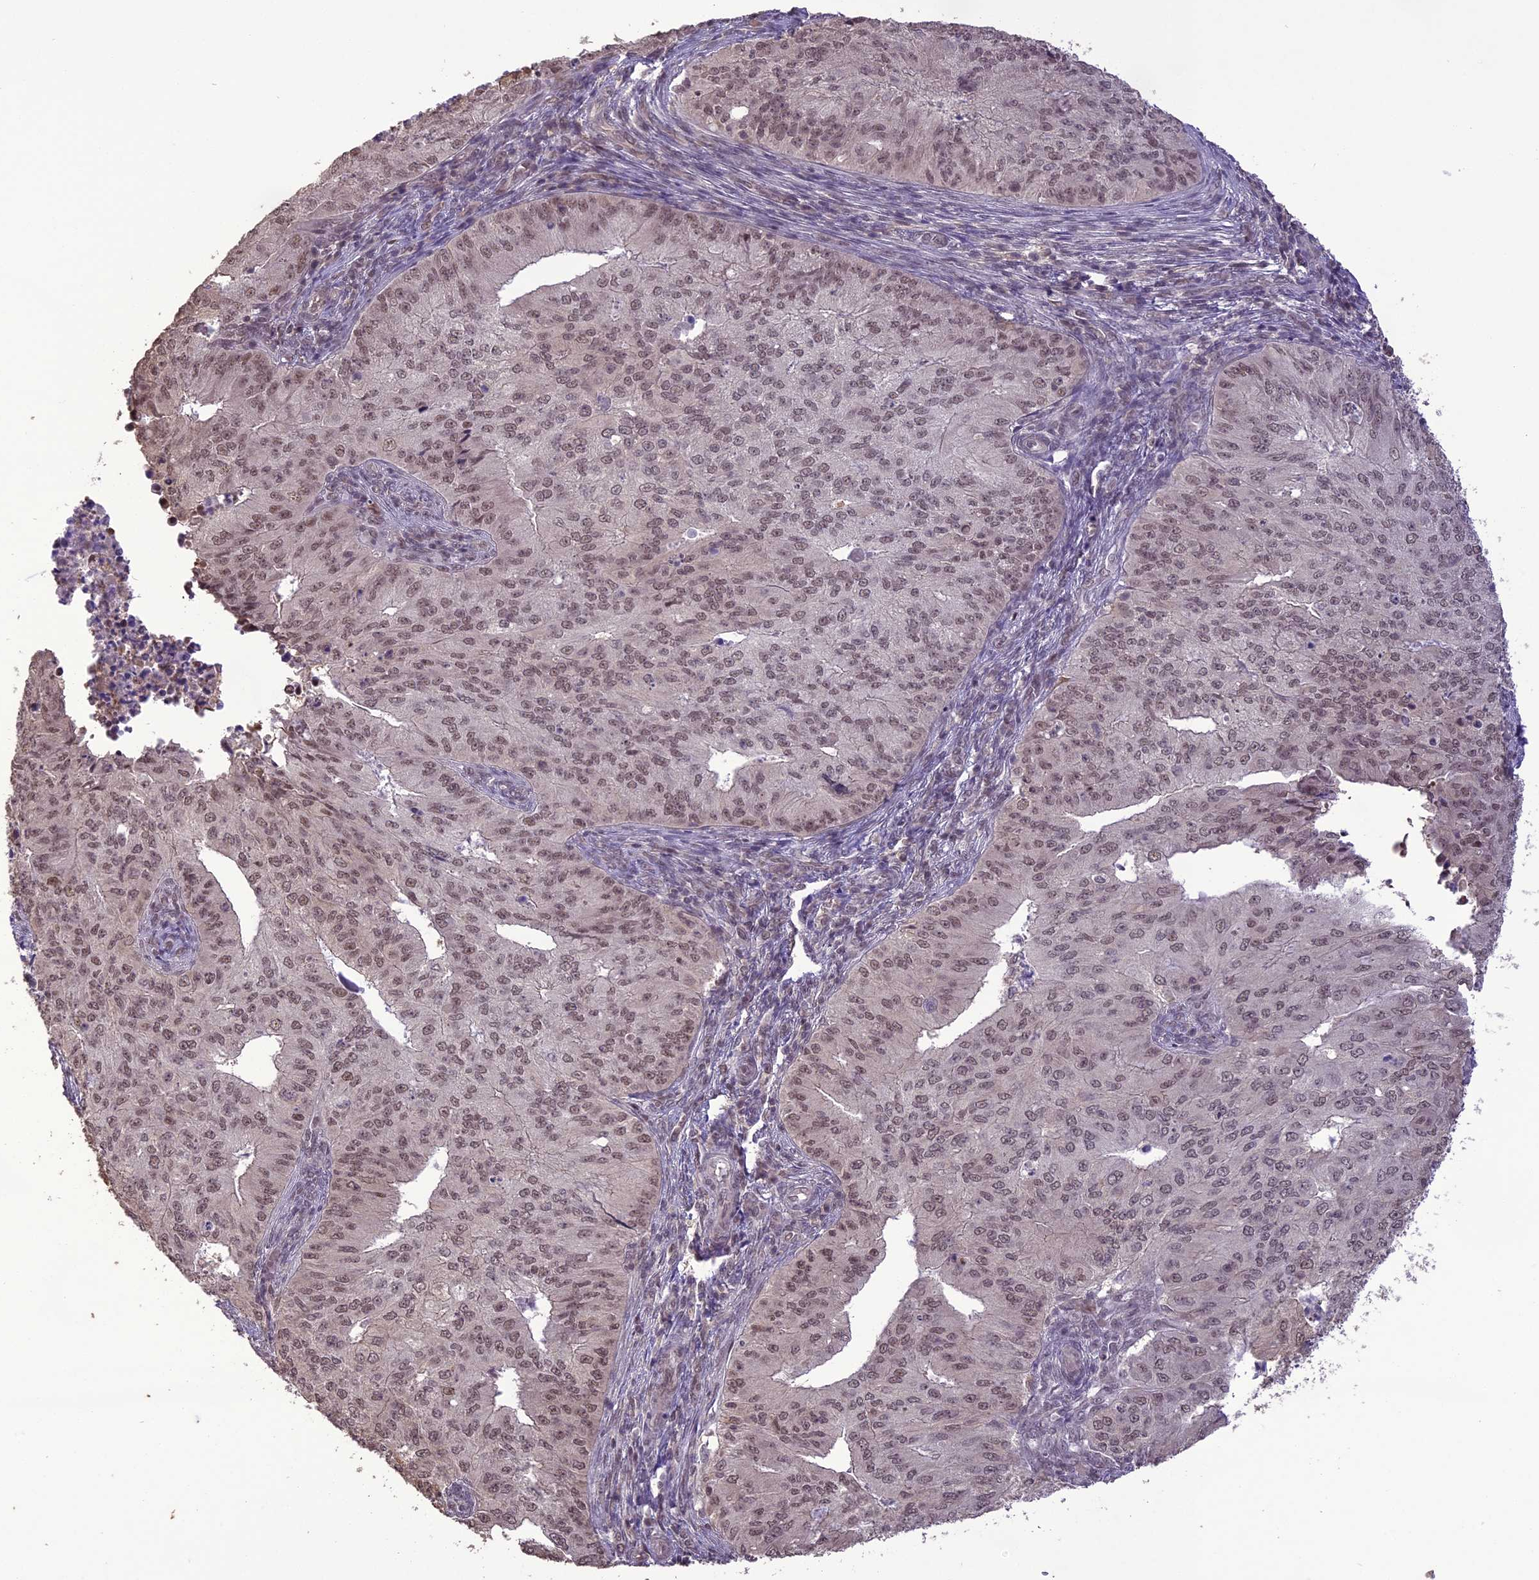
{"staining": {"intensity": "moderate", "quantity": "25%-75%", "location": "nuclear"}, "tissue": "endometrial cancer", "cell_type": "Tumor cells", "image_type": "cancer", "snomed": [{"axis": "morphology", "description": "Adenocarcinoma, NOS"}, {"axis": "topography", "description": "Endometrium"}], "caption": "IHC (DAB) staining of human endometrial cancer (adenocarcinoma) demonstrates moderate nuclear protein positivity in approximately 25%-75% of tumor cells.", "gene": "TIGD7", "patient": {"sex": "female", "age": 50}}